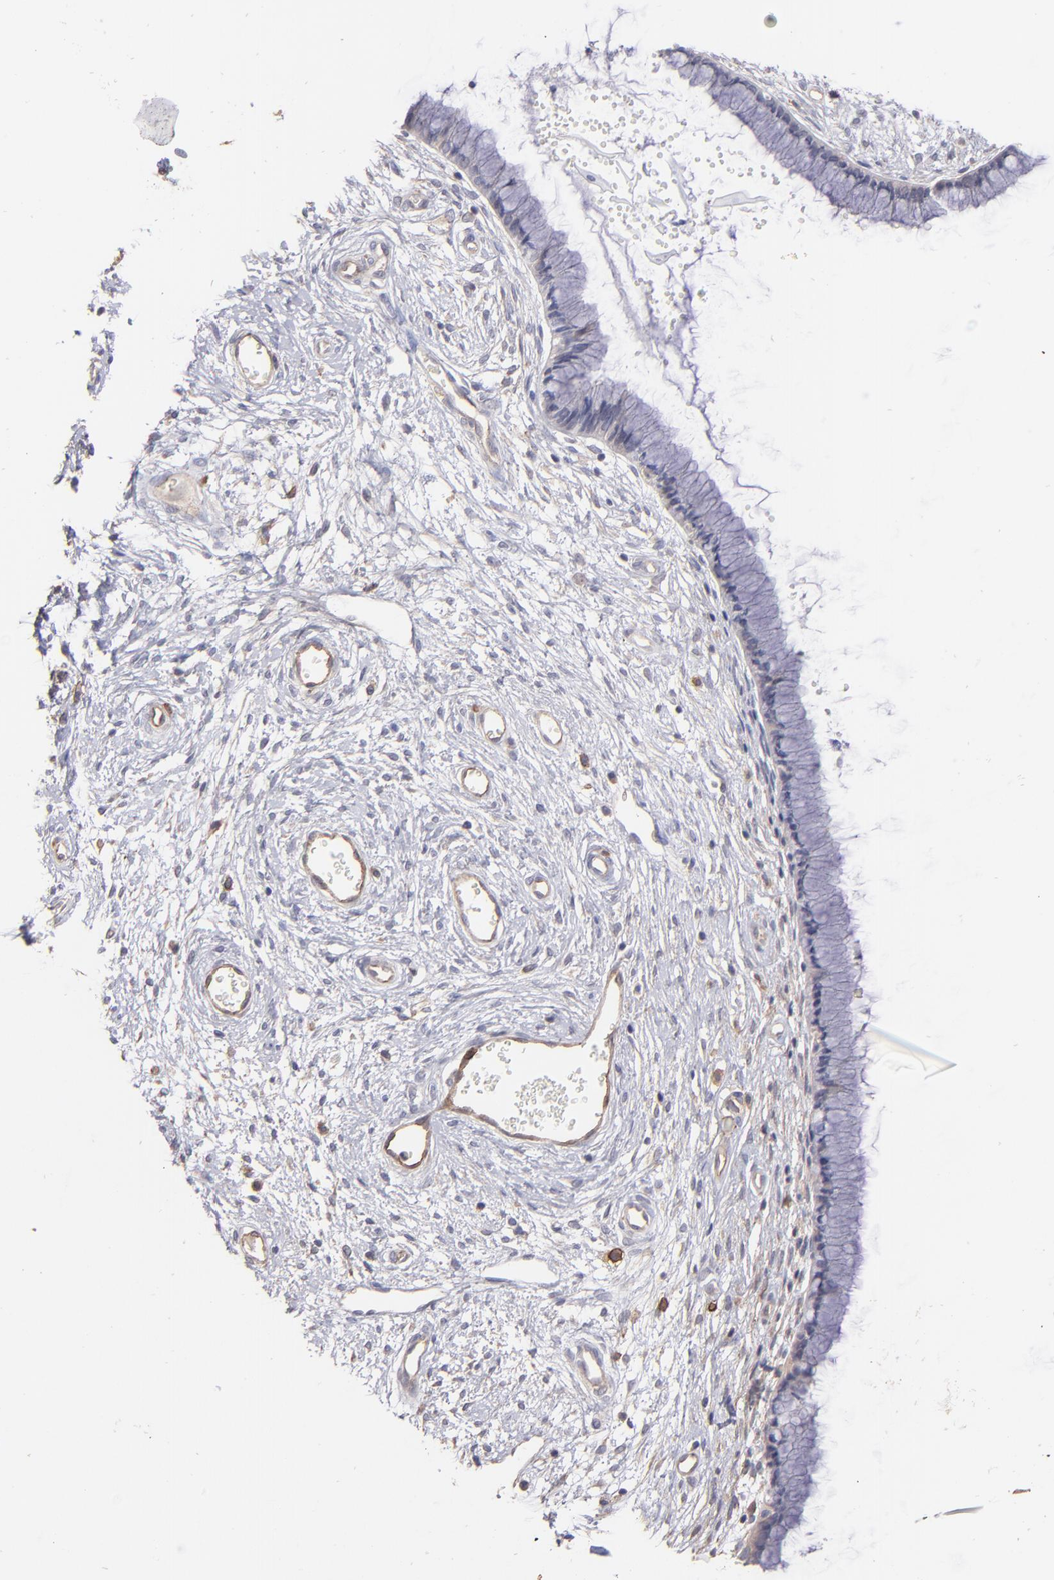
{"staining": {"intensity": "negative", "quantity": "none", "location": "none"}, "tissue": "cervix", "cell_type": "Glandular cells", "image_type": "normal", "snomed": [{"axis": "morphology", "description": "Normal tissue, NOS"}, {"axis": "topography", "description": "Cervix"}], "caption": "Immunohistochemistry of benign human cervix exhibits no expression in glandular cells. The staining was performed using DAB to visualize the protein expression in brown, while the nuclei were stained in blue with hematoxylin (Magnification: 20x).", "gene": "ICAM1", "patient": {"sex": "female", "age": 55}}